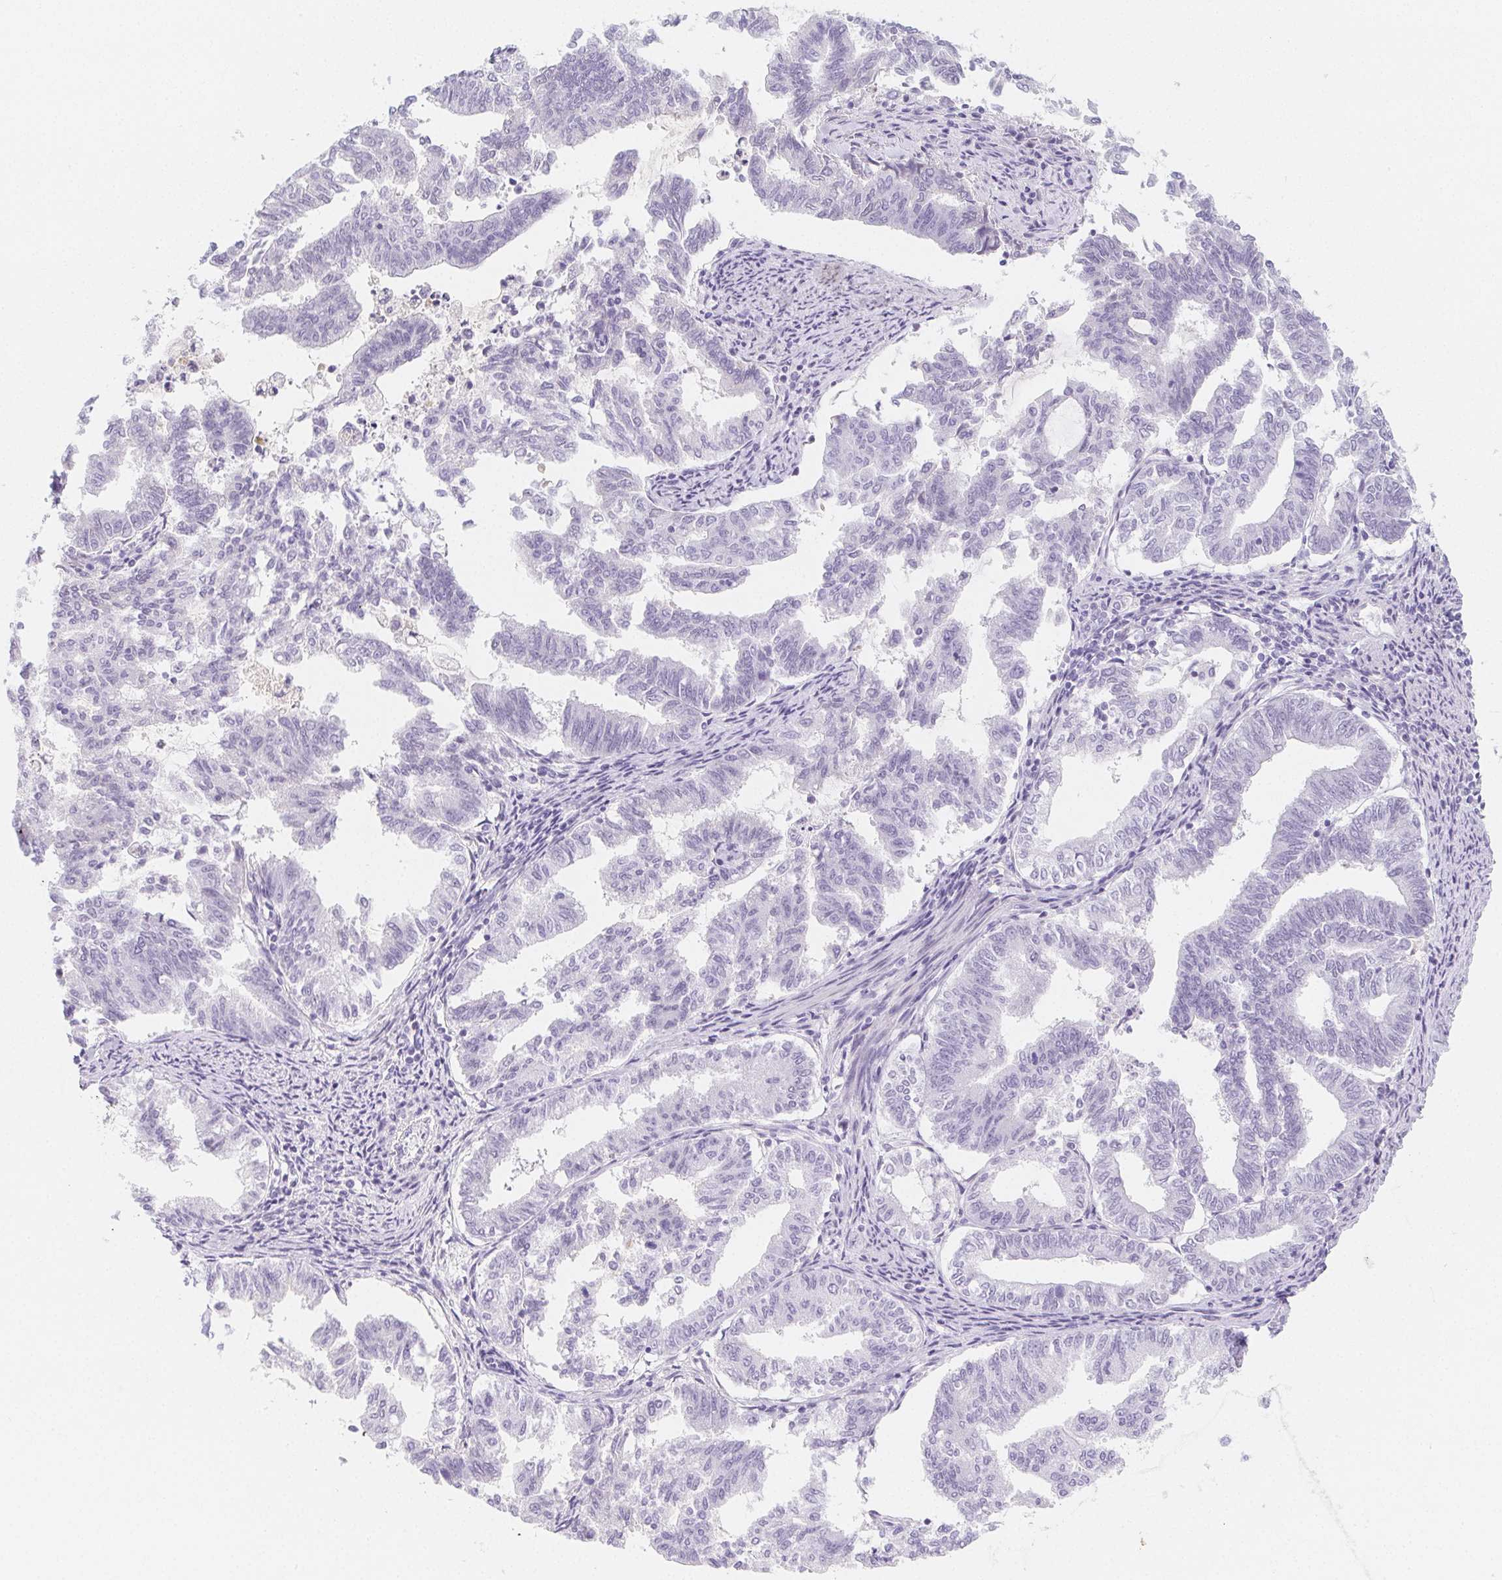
{"staining": {"intensity": "negative", "quantity": "none", "location": "none"}, "tissue": "endometrial cancer", "cell_type": "Tumor cells", "image_type": "cancer", "snomed": [{"axis": "morphology", "description": "Adenocarcinoma, NOS"}, {"axis": "topography", "description": "Endometrium"}], "caption": "A high-resolution histopathology image shows immunohistochemistry staining of endometrial adenocarcinoma, which reveals no significant staining in tumor cells.", "gene": "ITIH2", "patient": {"sex": "female", "age": 79}}